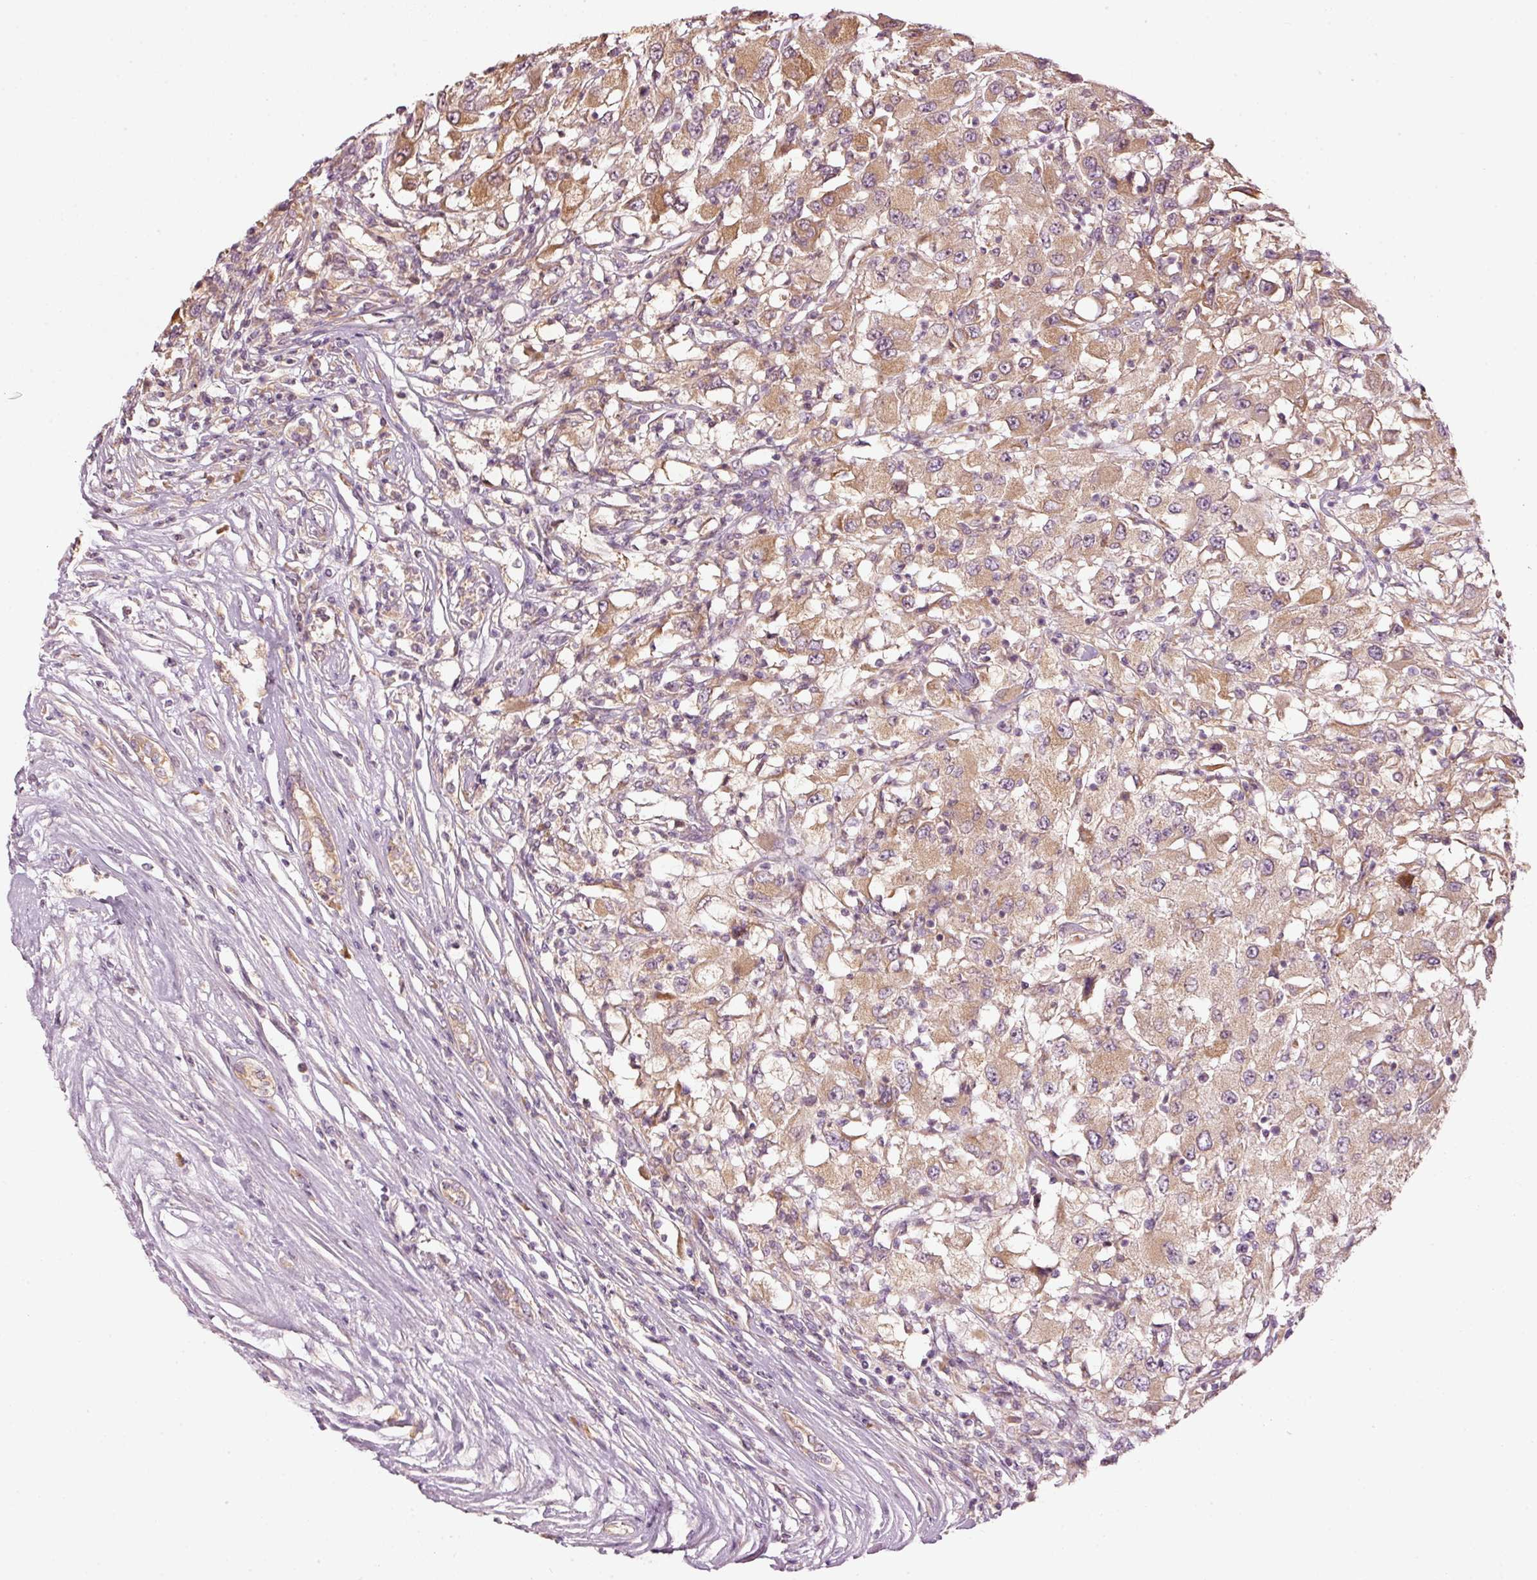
{"staining": {"intensity": "moderate", "quantity": "25%-75%", "location": "cytoplasmic/membranous"}, "tissue": "renal cancer", "cell_type": "Tumor cells", "image_type": "cancer", "snomed": [{"axis": "morphology", "description": "Adenocarcinoma, NOS"}, {"axis": "topography", "description": "Kidney"}], "caption": "The immunohistochemical stain labels moderate cytoplasmic/membranous positivity in tumor cells of renal cancer (adenocarcinoma) tissue.", "gene": "MAP10", "patient": {"sex": "female", "age": 67}}